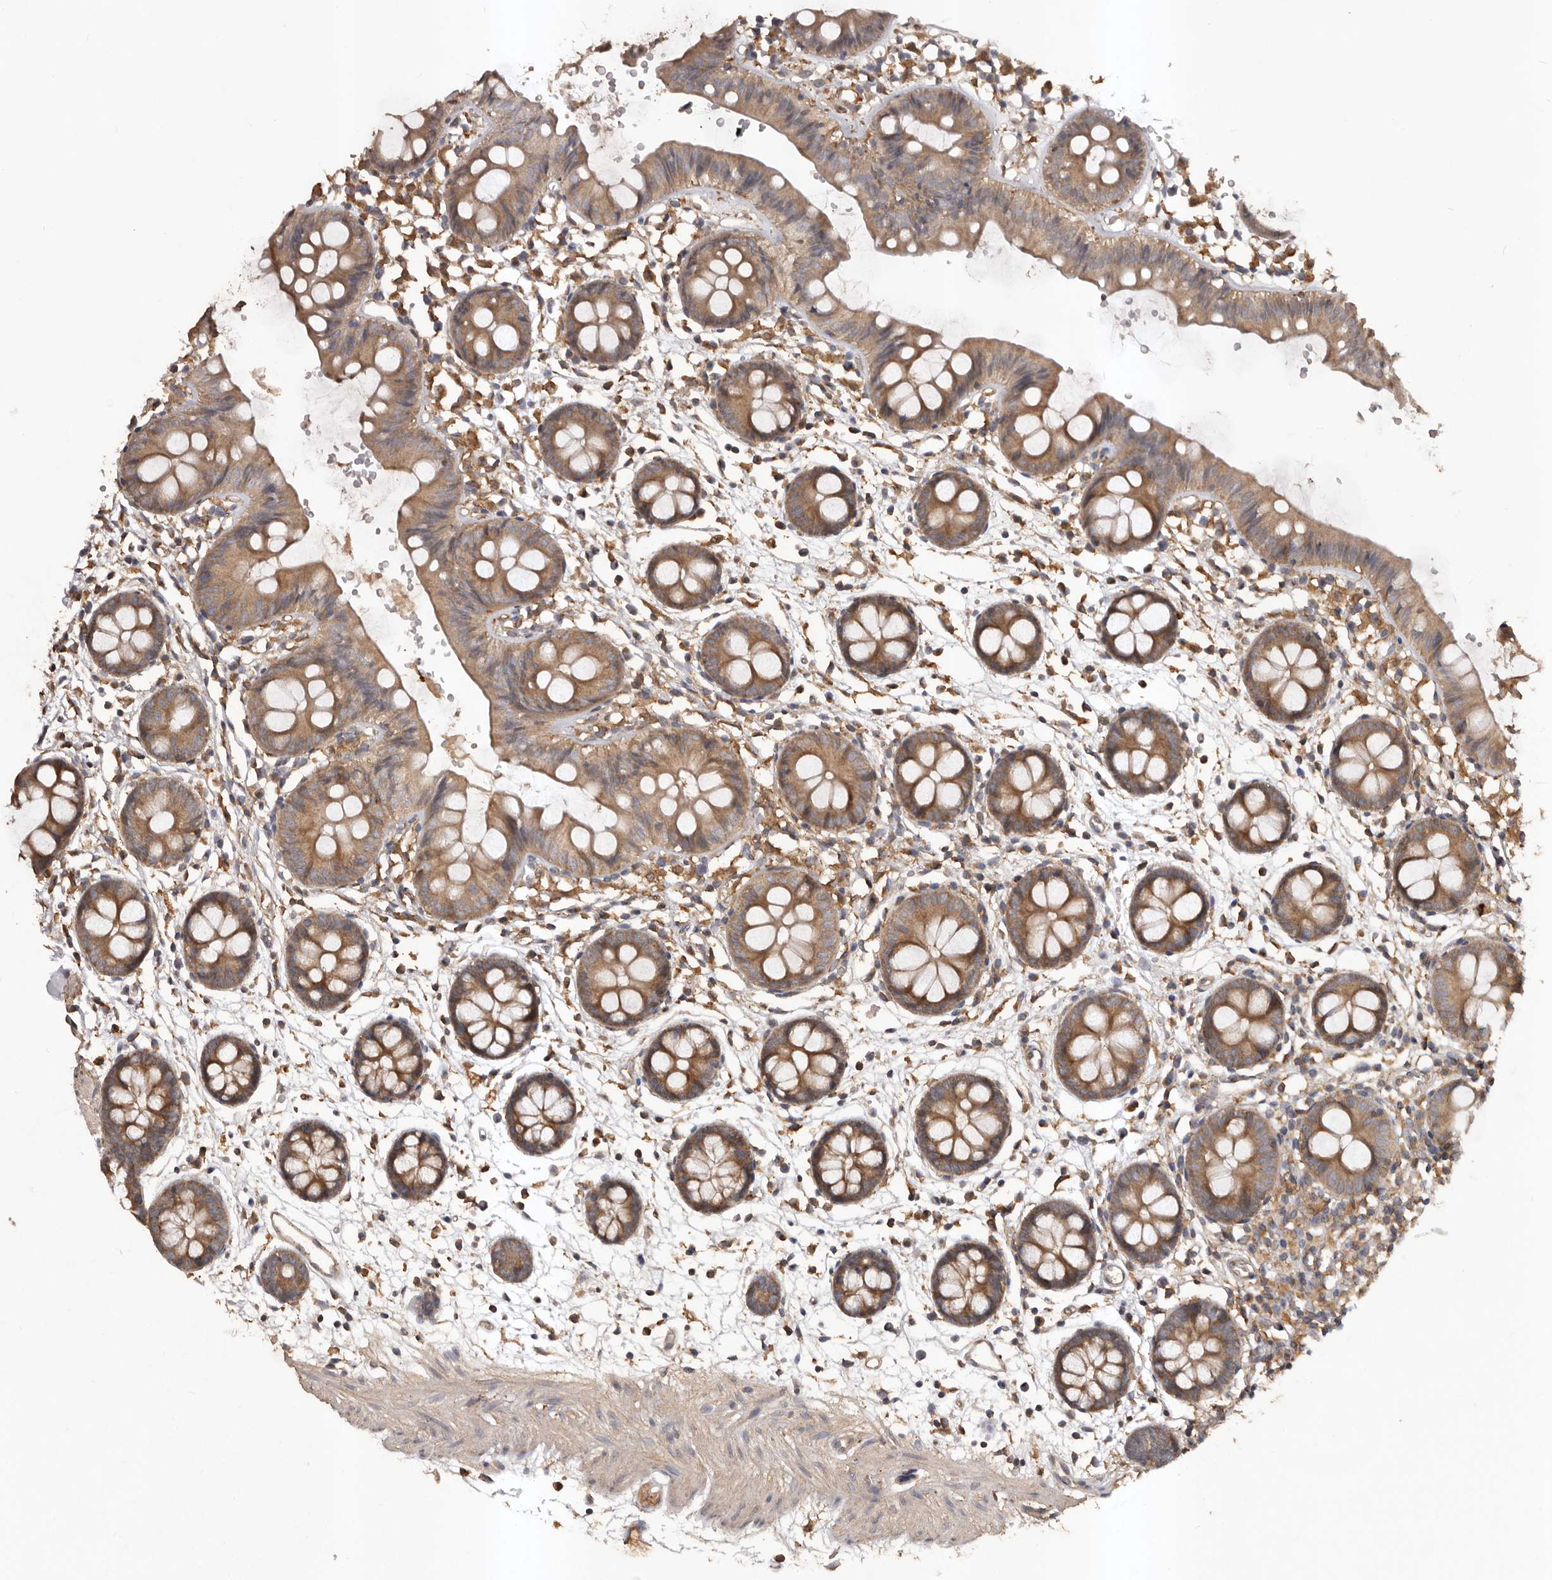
{"staining": {"intensity": "moderate", "quantity": ">75%", "location": "cytoplasmic/membranous"}, "tissue": "colon", "cell_type": "Endothelial cells", "image_type": "normal", "snomed": [{"axis": "morphology", "description": "Normal tissue, NOS"}, {"axis": "topography", "description": "Colon"}], "caption": "Human colon stained for a protein (brown) reveals moderate cytoplasmic/membranous positive positivity in about >75% of endothelial cells.", "gene": "SLC22A3", "patient": {"sex": "male", "age": 56}}